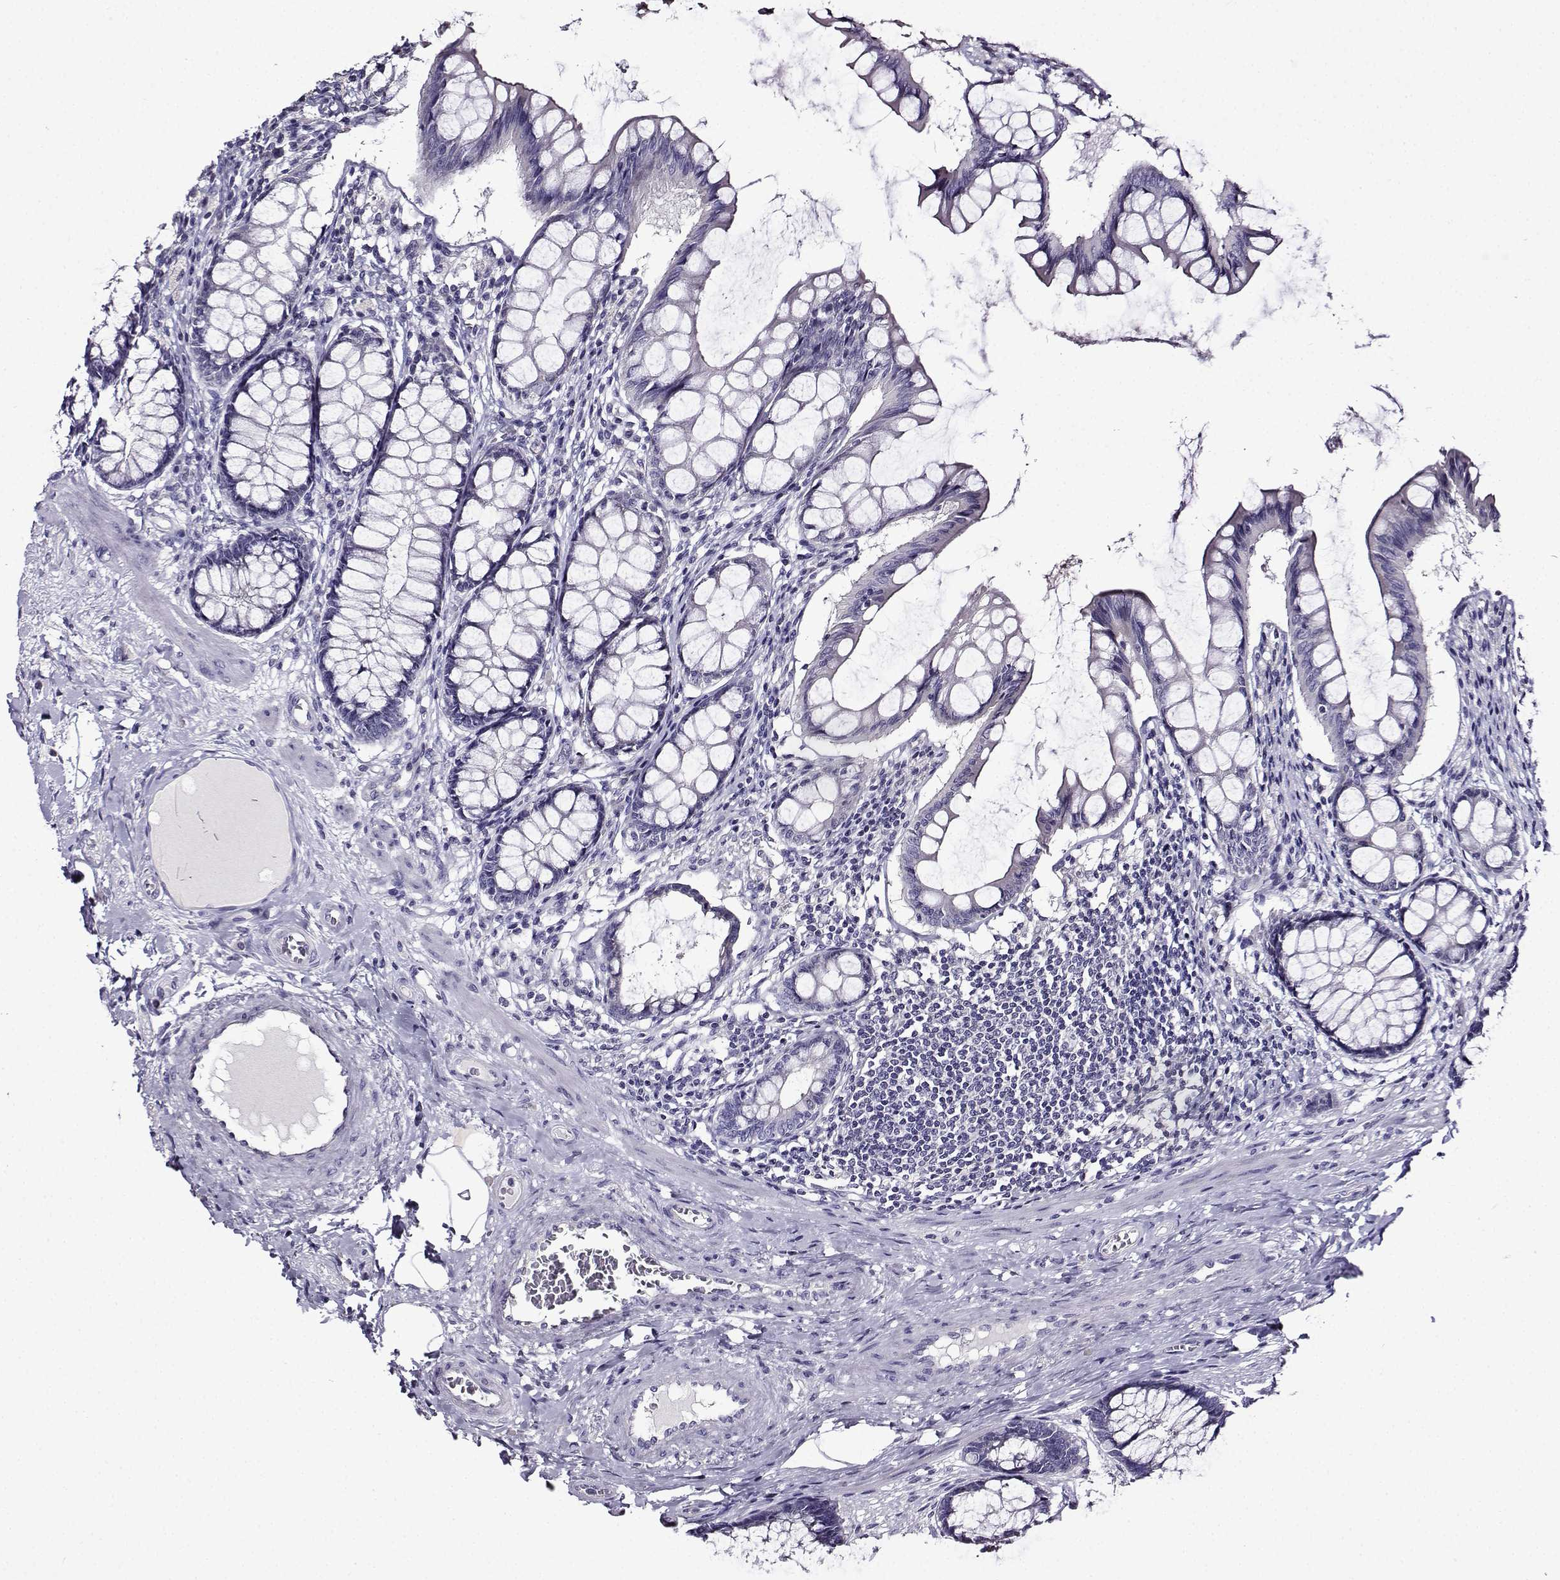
{"staining": {"intensity": "negative", "quantity": "none", "location": "none"}, "tissue": "colon", "cell_type": "Endothelial cells", "image_type": "normal", "snomed": [{"axis": "morphology", "description": "Normal tissue, NOS"}, {"axis": "topography", "description": "Colon"}], "caption": "Endothelial cells are negative for protein expression in unremarkable human colon. Brightfield microscopy of IHC stained with DAB (3,3'-diaminobenzidine) (brown) and hematoxylin (blue), captured at high magnification.", "gene": "TMEM266", "patient": {"sex": "female", "age": 65}}